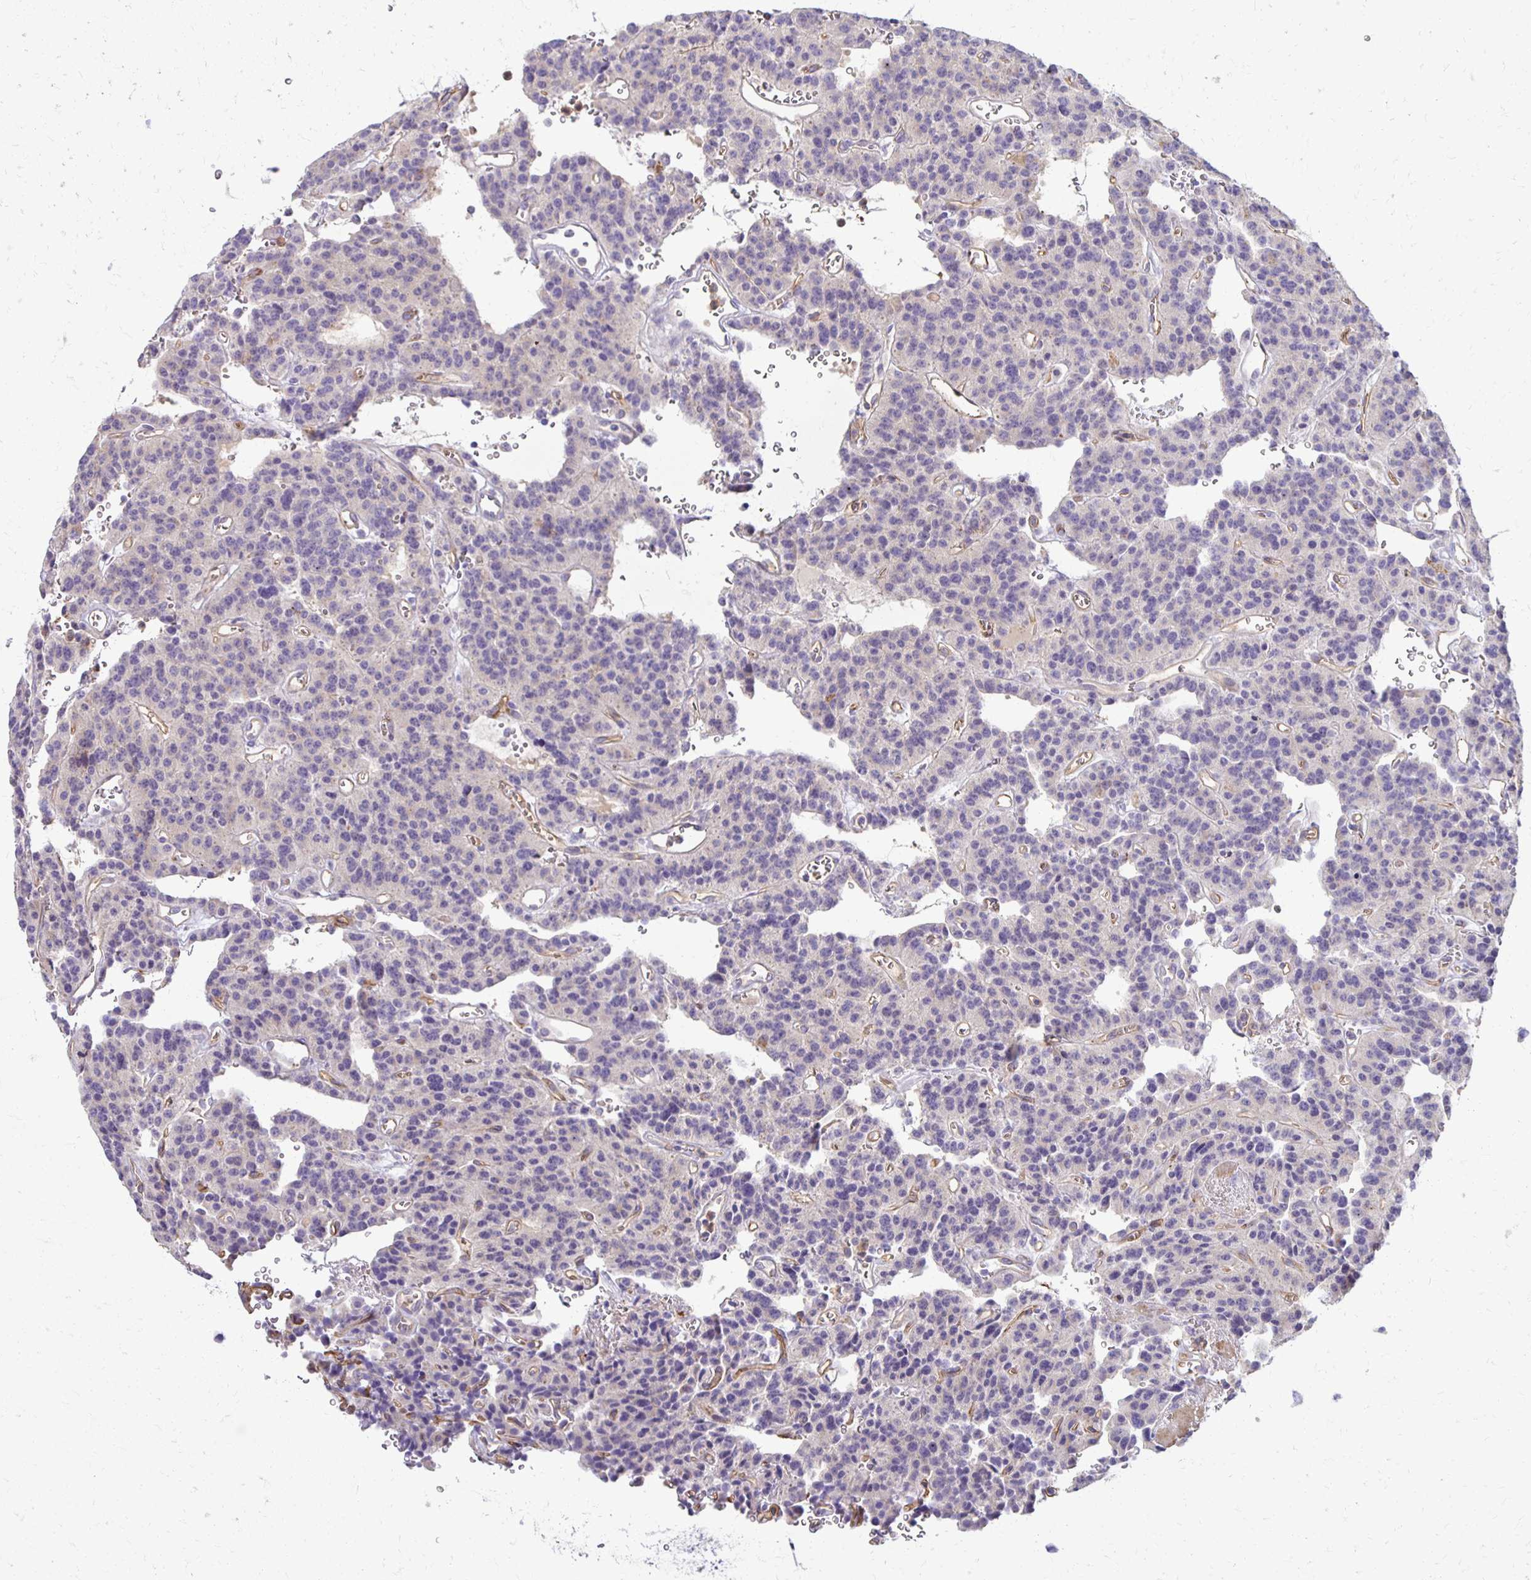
{"staining": {"intensity": "negative", "quantity": "none", "location": "none"}, "tissue": "carcinoid", "cell_type": "Tumor cells", "image_type": "cancer", "snomed": [{"axis": "morphology", "description": "Carcinoid, malignant, NOS"}, {"axis": "topography", "description": "Lung"}], "caption": "Photomicrograph shows no significant protein expression in tumor cells of malignant carcinoid.", "gene": "TTYH1", "patient": {"sex": "female", "age": 71}}